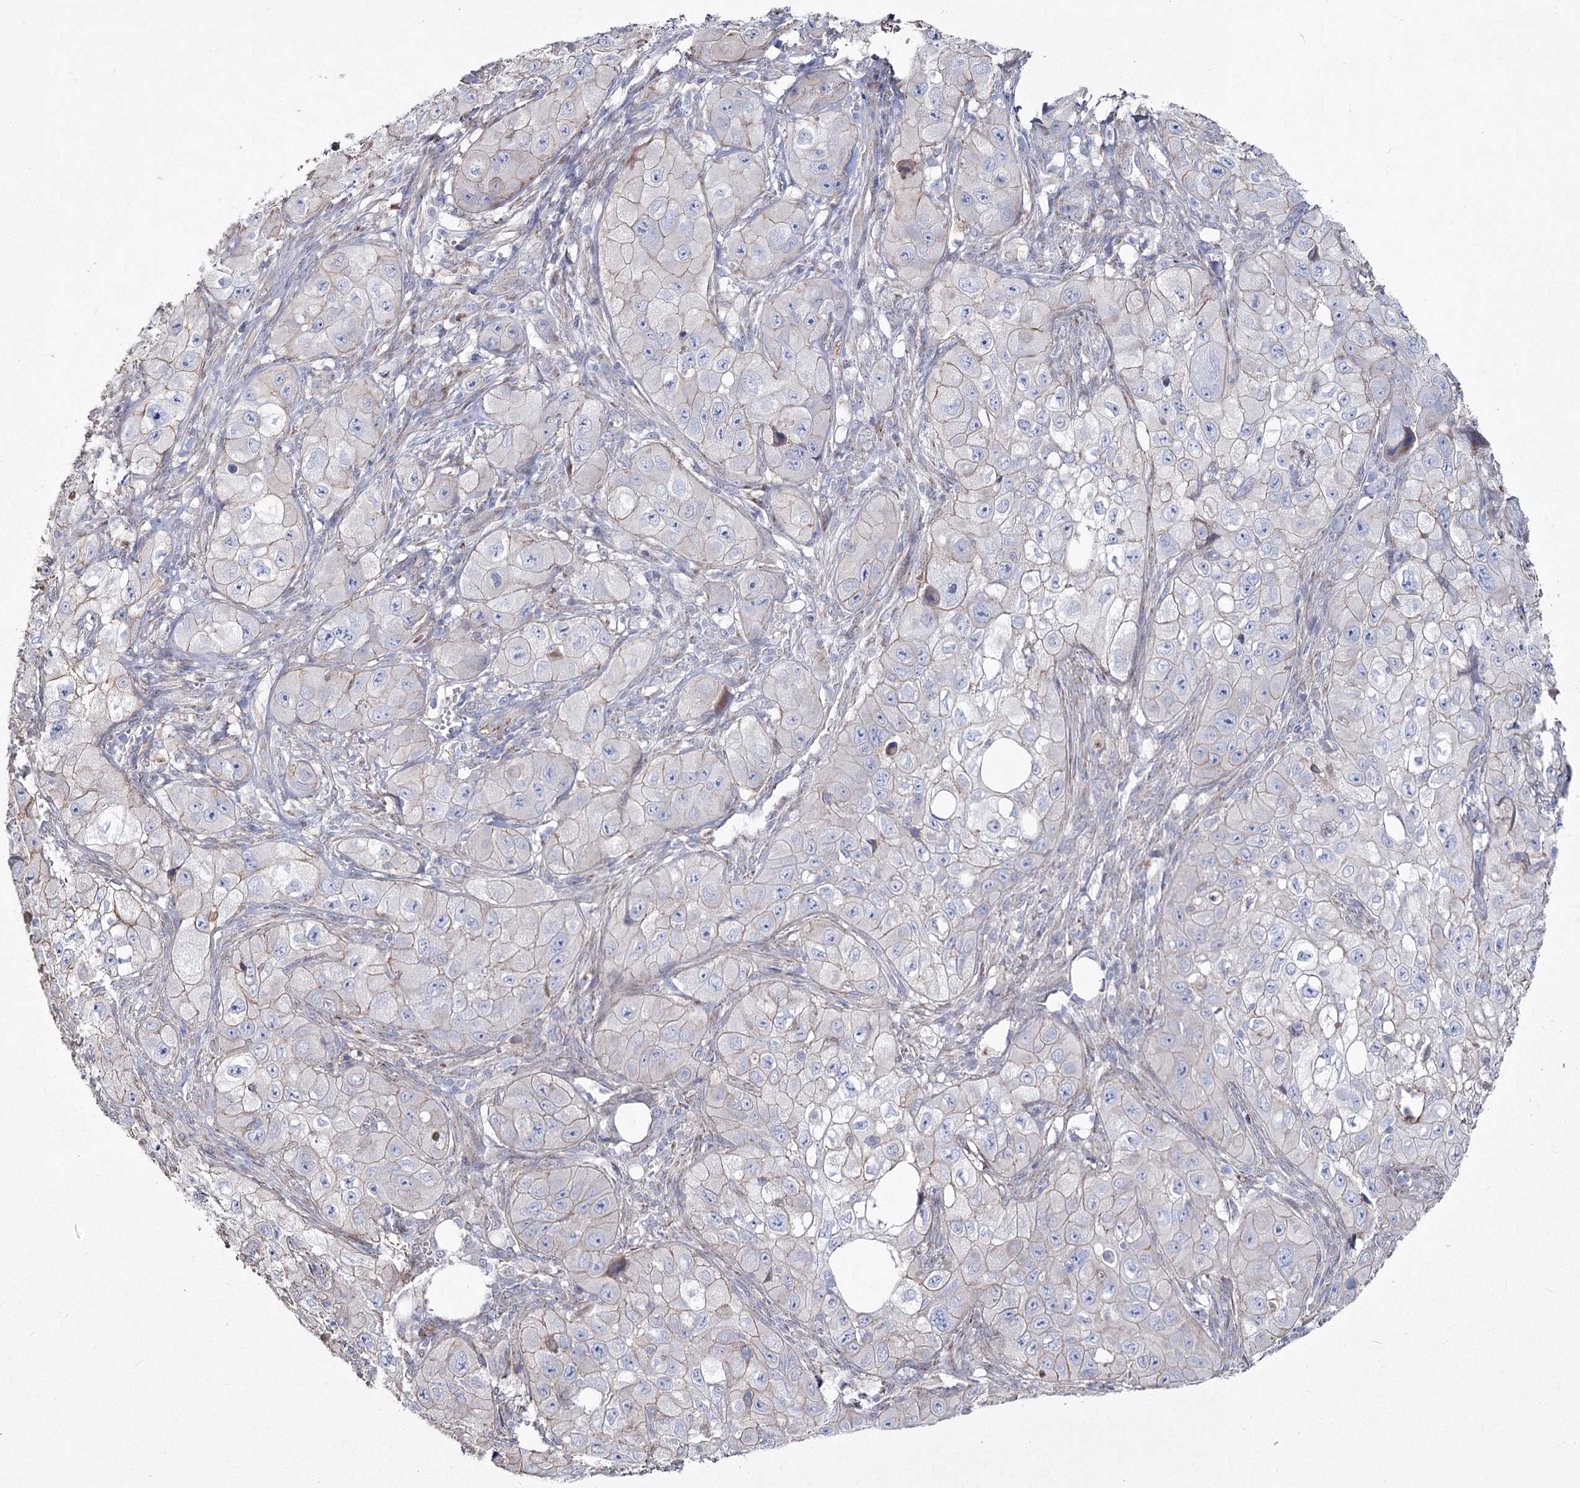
{"staining": {"intensity": "weak", "quantity": "<25%", "location": "cytoplasmic/membranous"}, "tissue": "skin cancer", "cell_type": "Tumor cells", "image_type": "cancer", "snomed": [{"axis": "morphology", "description": "Squamous cell carcinoma, NOS"}, {"axis": "topography", "description": "Skin"}, {"axis": "topography", "description": "Subcutis"}], "caption": "DAB (3,3'-diaminobenzidine) immunohistochemical staining of squamous cell carcinoma (skin) shows no significant expression in tumor cells. (Brightfield microscopy of DAB IHC at high magnification).", "gene": "ME3", "patient": {"sex": "male", "age": 73}}